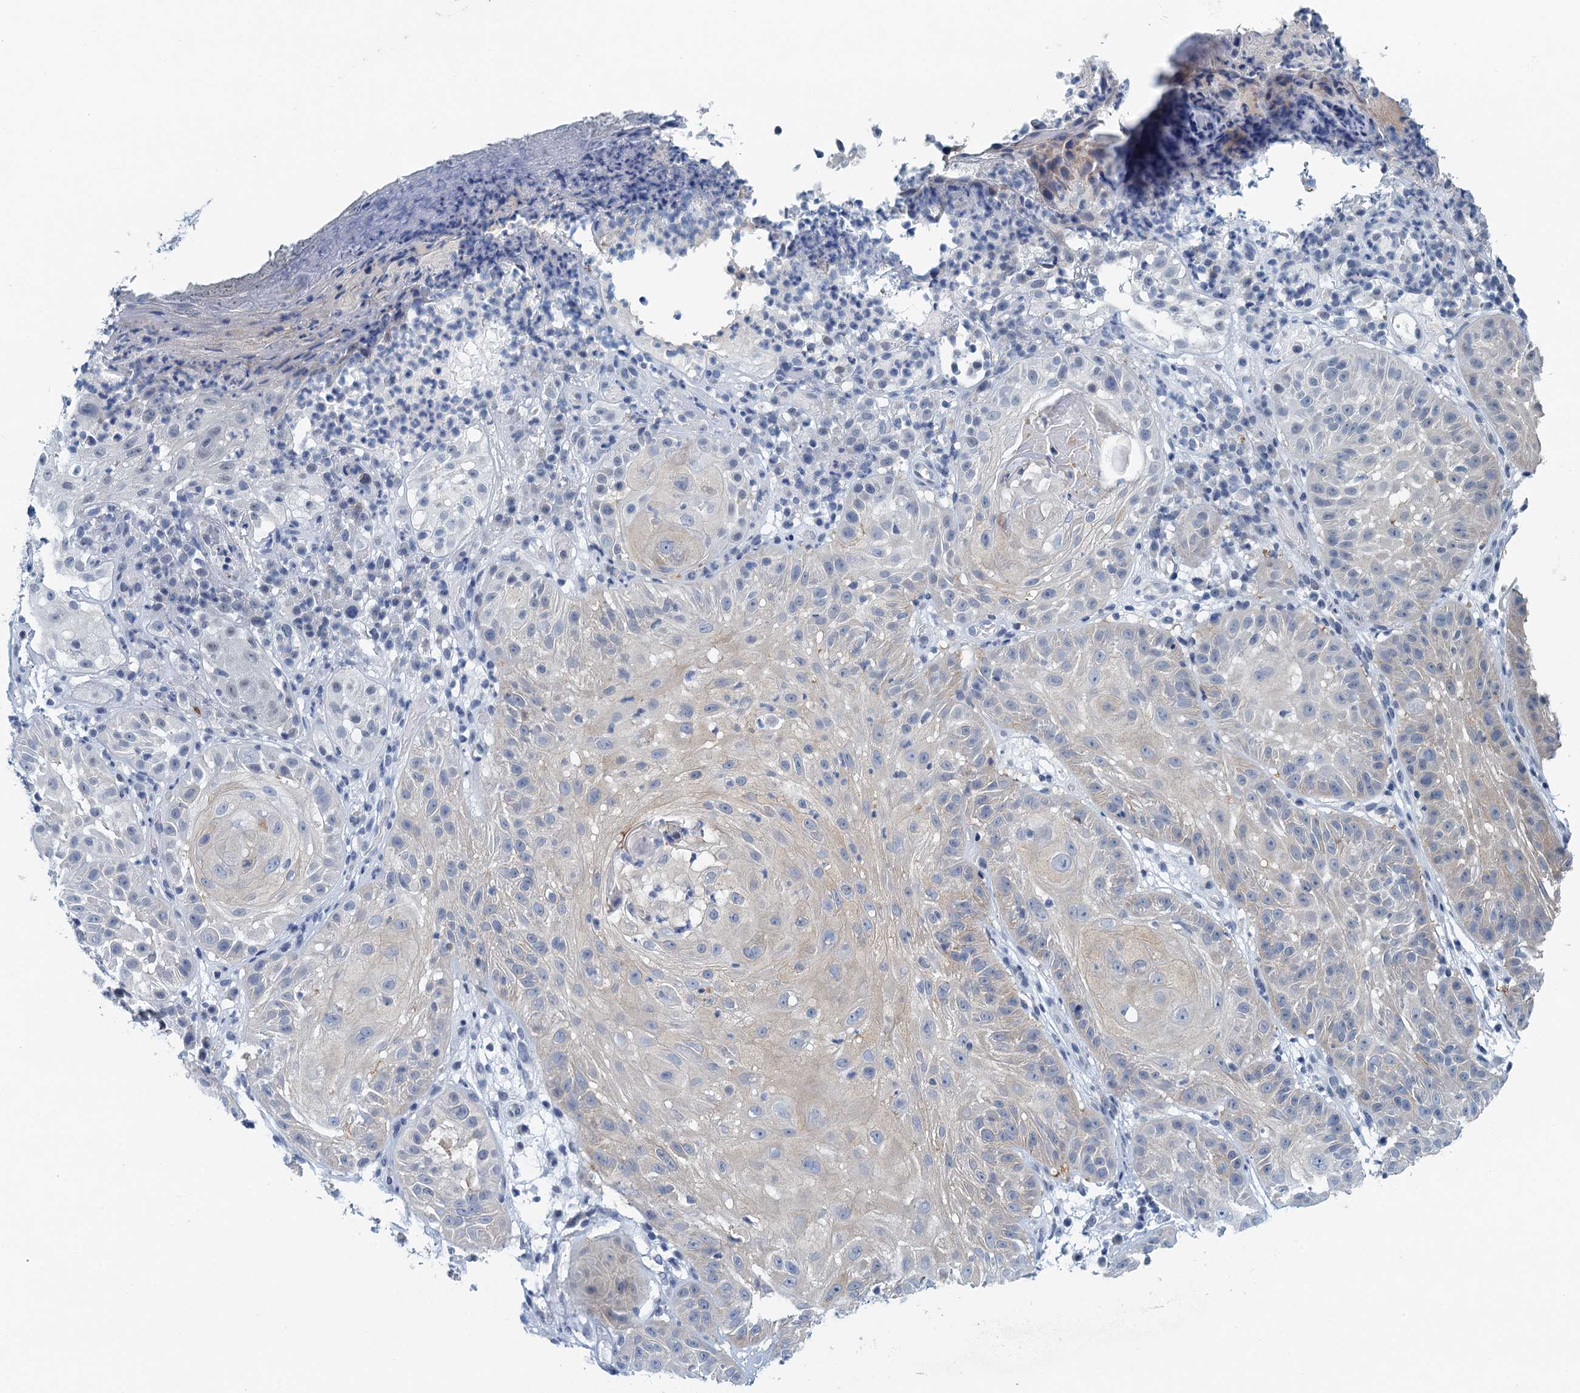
{"staining": {"intensity": "negative", "quantity": "none", "location": "none"}, "tissue": "skin cancer", "cell_type": "Tumor cells", "image_type": "cancer", "snomed": [{"axis": "morphology", "description": "Normal tissue, NOS"}, {"axis": "morphology", "description": "Basal cell carcinoma"}, {"axis": "topography", "description": "Skin"}], "caption": "The photomicrograph exhibits no significant staining in tumor cells of skin cancer. The staining was performed using DAB to visualize the protein expression in brown, while the nuclei were stained in blue with hematoxylin (Magnification: 20x).", "gene": "ENSG00000131152", "patient": {"sex": "male", "age": 93}}